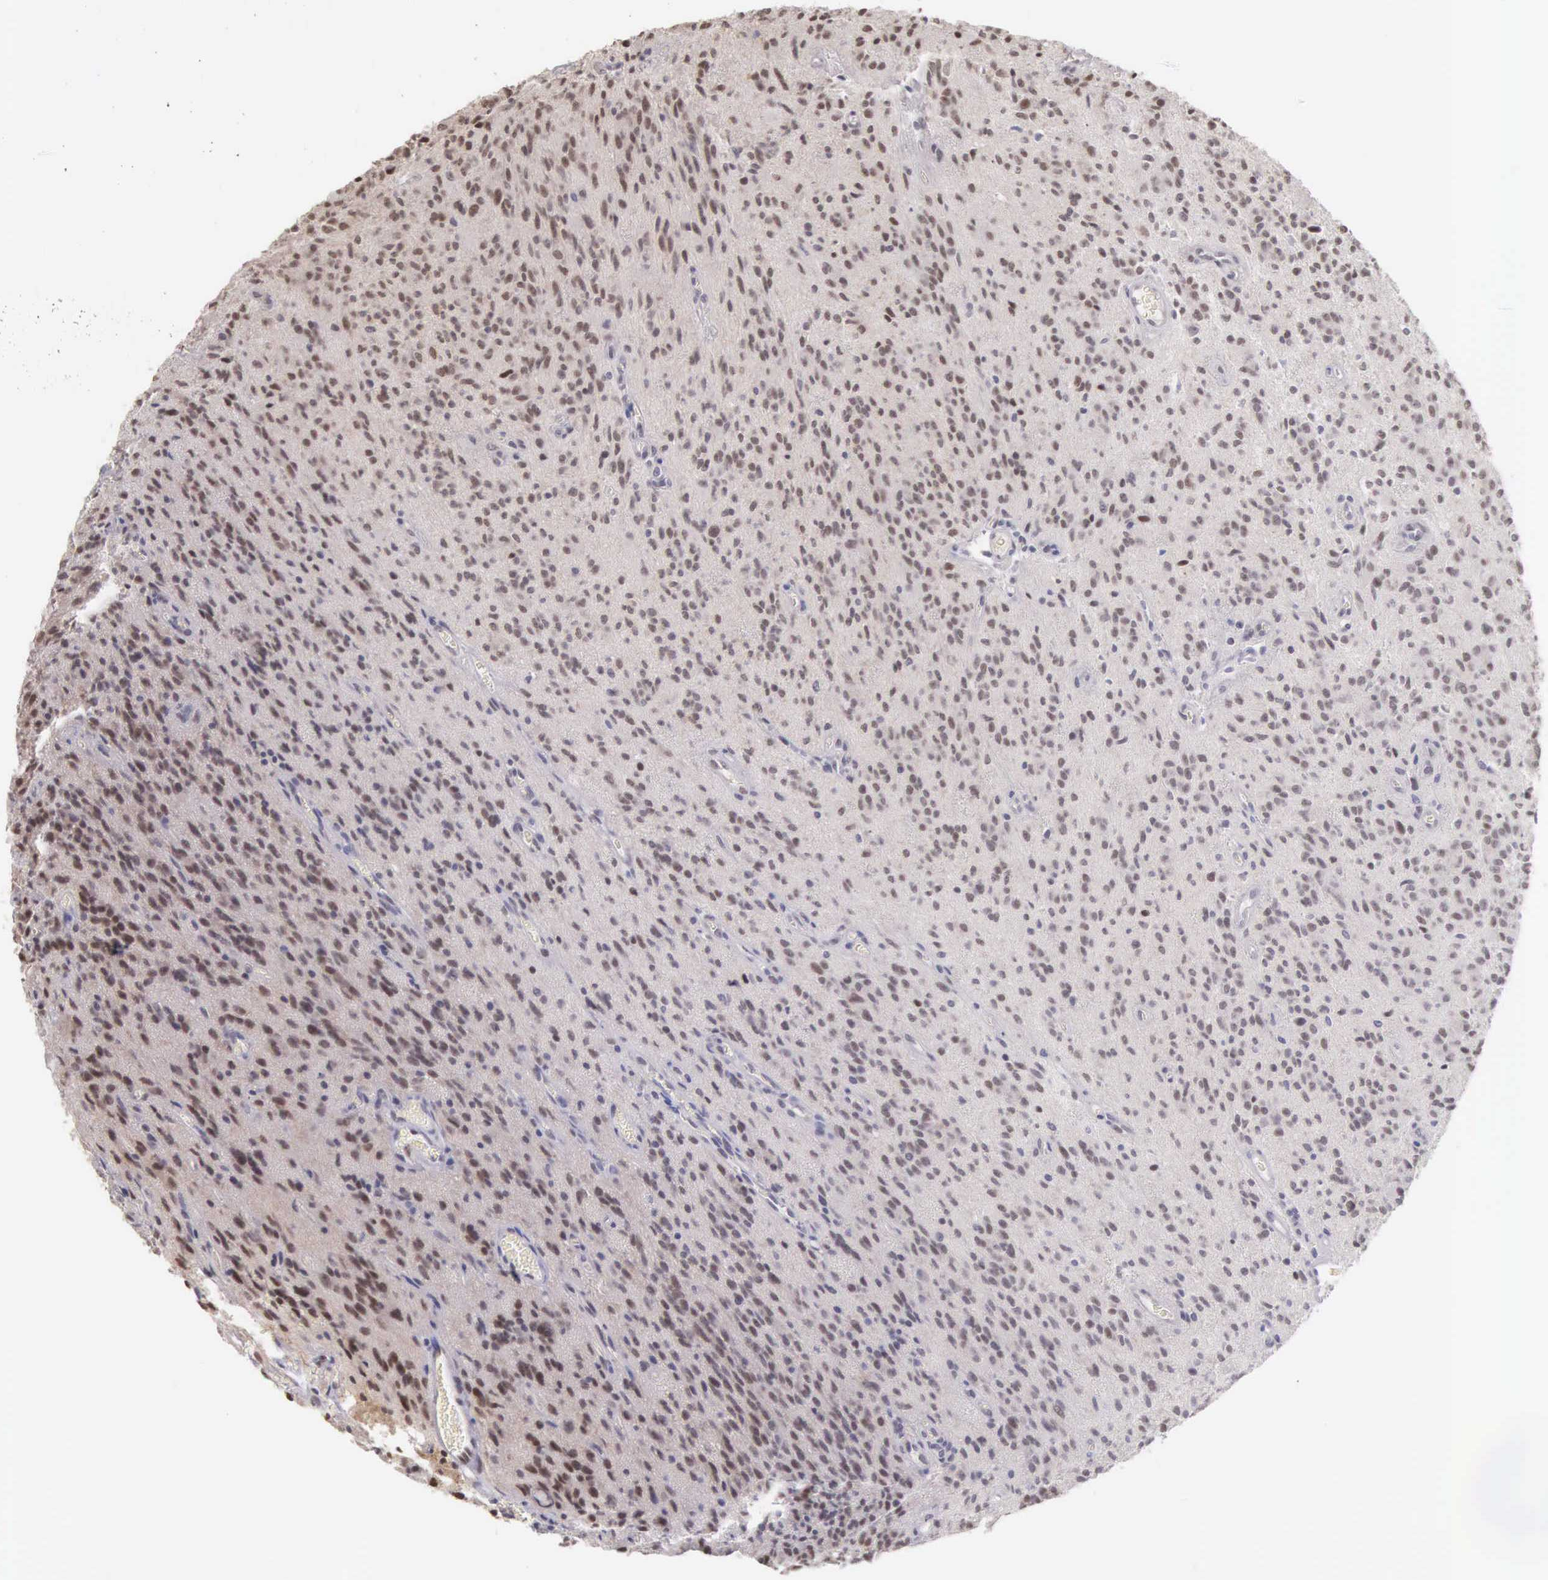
{"staining": {"intensity": "moderate", "quantity": ">75%", "location": "nuclear"}, "tissue": "glioma", "cell_type": "Tumor cells", "image_type": "cancer", "snomed": [{"axis": "morphology", "description": "Glioma, malignant, Low grade"}, {"axis": "topography", "description": "Brain"}], "caption": "Immunohistochemical staining of human glioma demonstrates medium levels of moderate nuclear protein positivity in about >75% of tumor cells. The staining was performed using DAB (3,3'-diaminobenzidine) to visualize the protein expression in brown, while the nuclei were stained in blue with hematoxylin (Magnification: 20x).", "gene": "HMGXB4", "patient": {"sex": "female", "age": 15}}